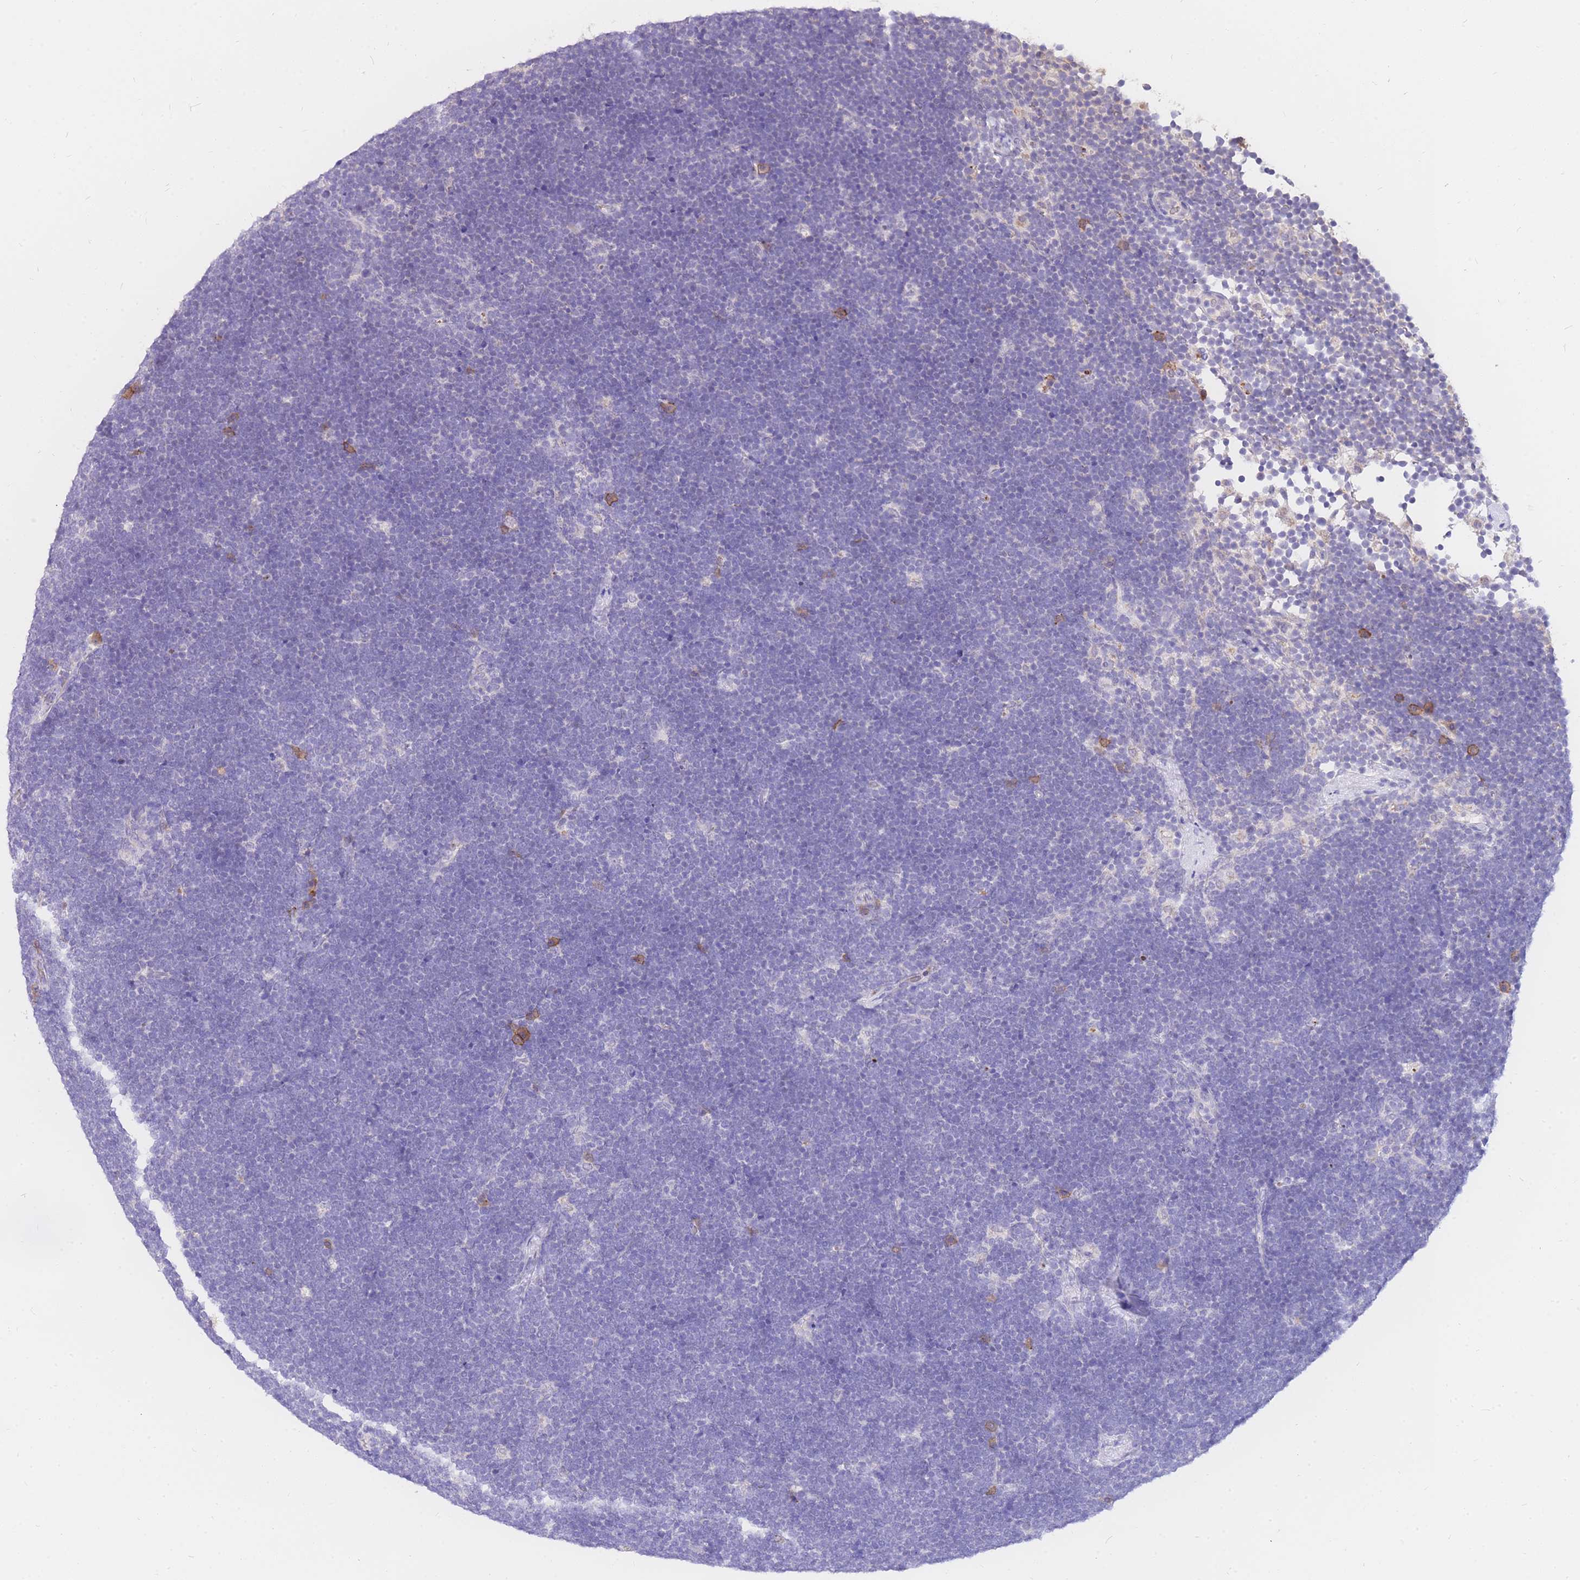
{"staining": {"intensity": "negative", "quantity": "none", "location": "none"}, "tissue": "lymphoma", "cell_type": "Tumor cells", "image_type": "cancer", "snomed": [{"axis": "morphology", "description": "Malignant lymphoma, non-Hodgkin's type, High grade"}, {"axis": "topography", "description": "Lymph node"}], "caption": "High-grade malignant lymphoma, non-Hodgkin's type was stained to show a protein in brown. There is no significant positivity in tumor cells.", "gene": "C2orf88", "patient": {"sex": "male", "age": 13}}